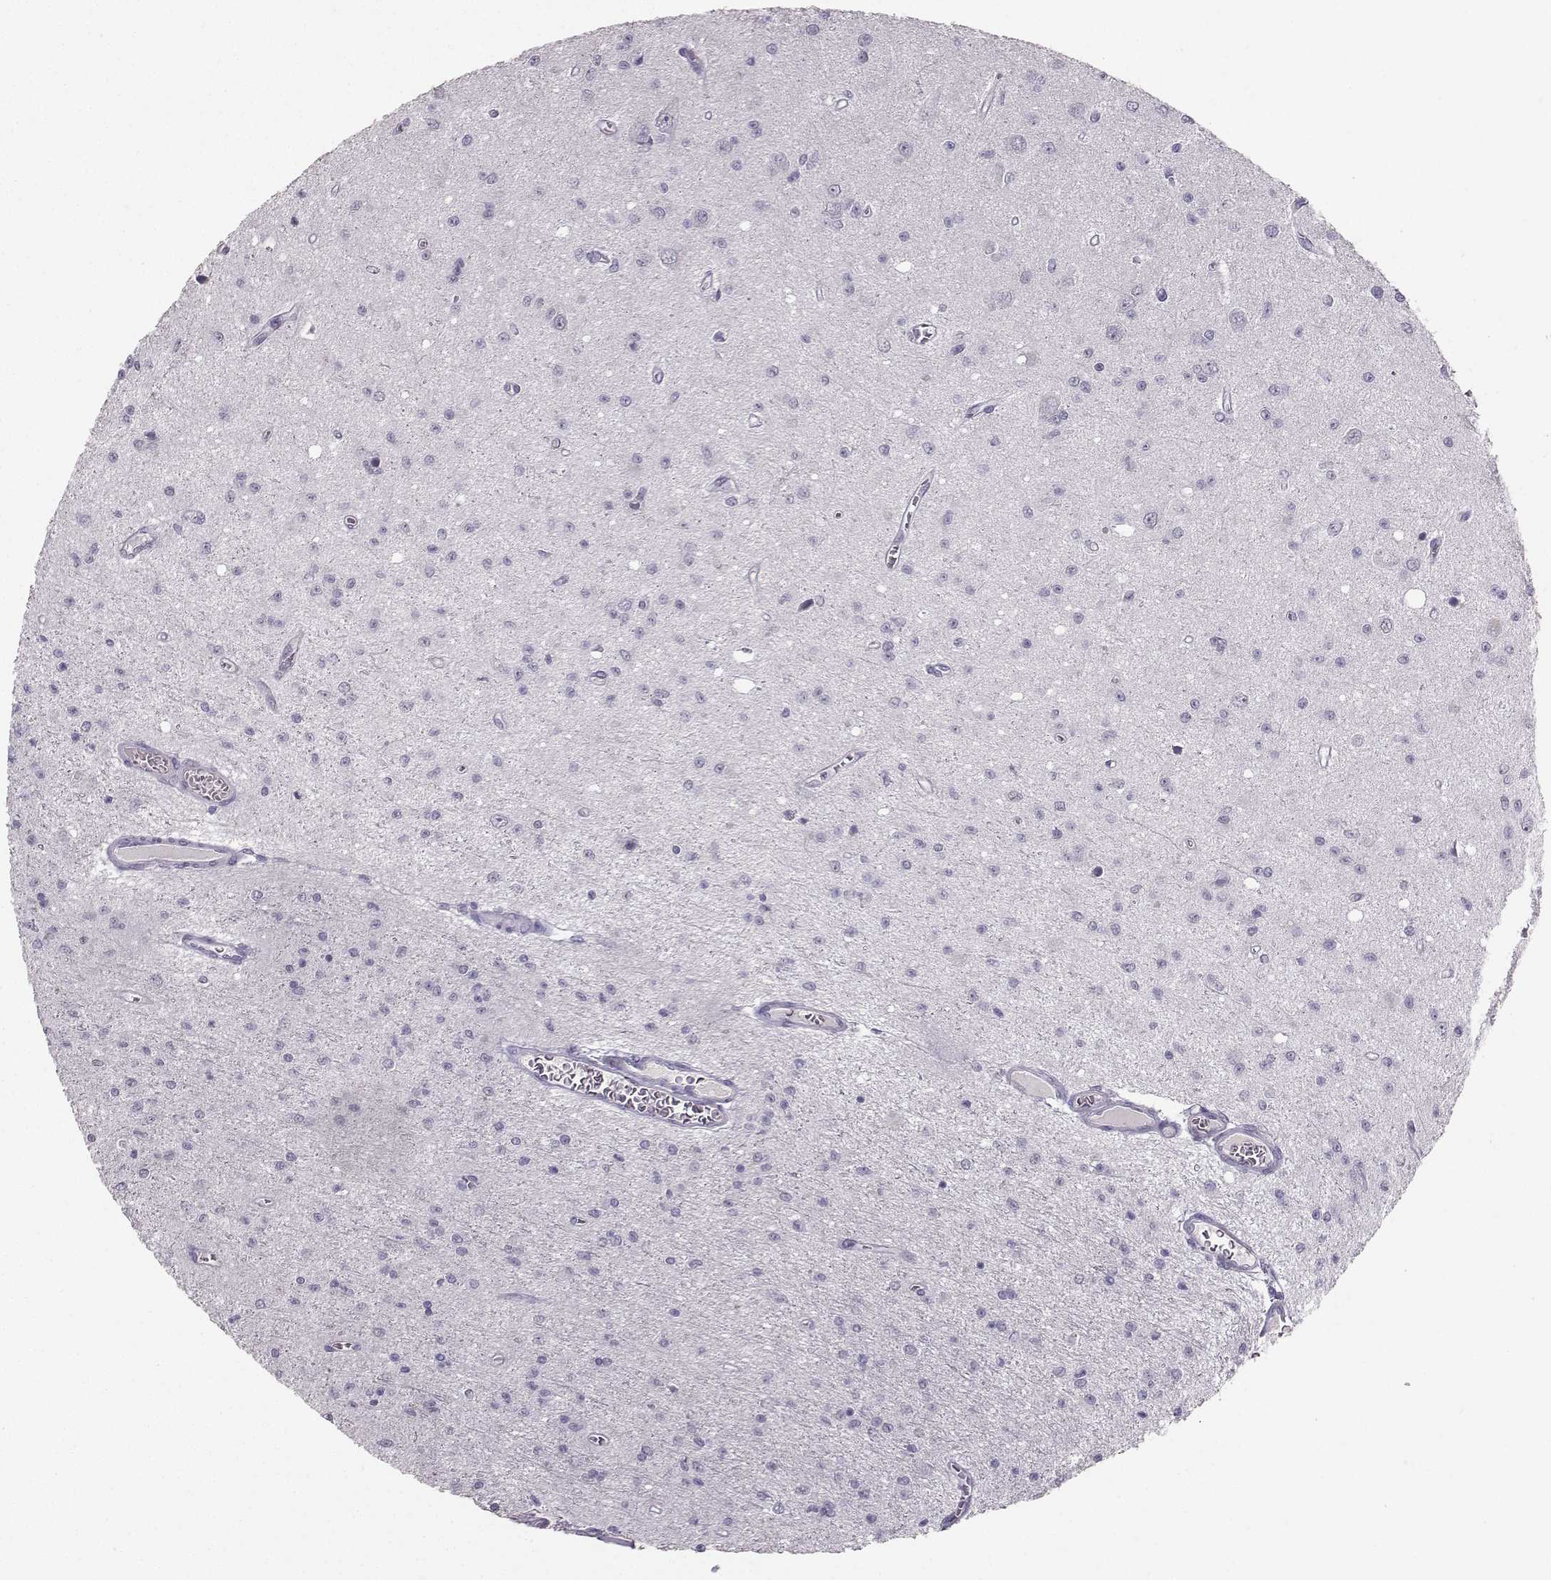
{"staining": {"intensity": "negative", "quantity": "none", "location": "none"}, "tissue": "glioma", "cell_type": "Tumor cells", "image_type": "cancer", "snomed": [{"axis": "morphology", "description": "Glioma, malignant, Low grade"}, {"axis": "topography", "description": "Brain"}], "caption": "Human malignant glioma (low-grade) stained for a protein using immunohistochemistry displays no positivity in tumor cells.", "gene": "PKP2", "patient": {"sex": "female", "age": 45}}